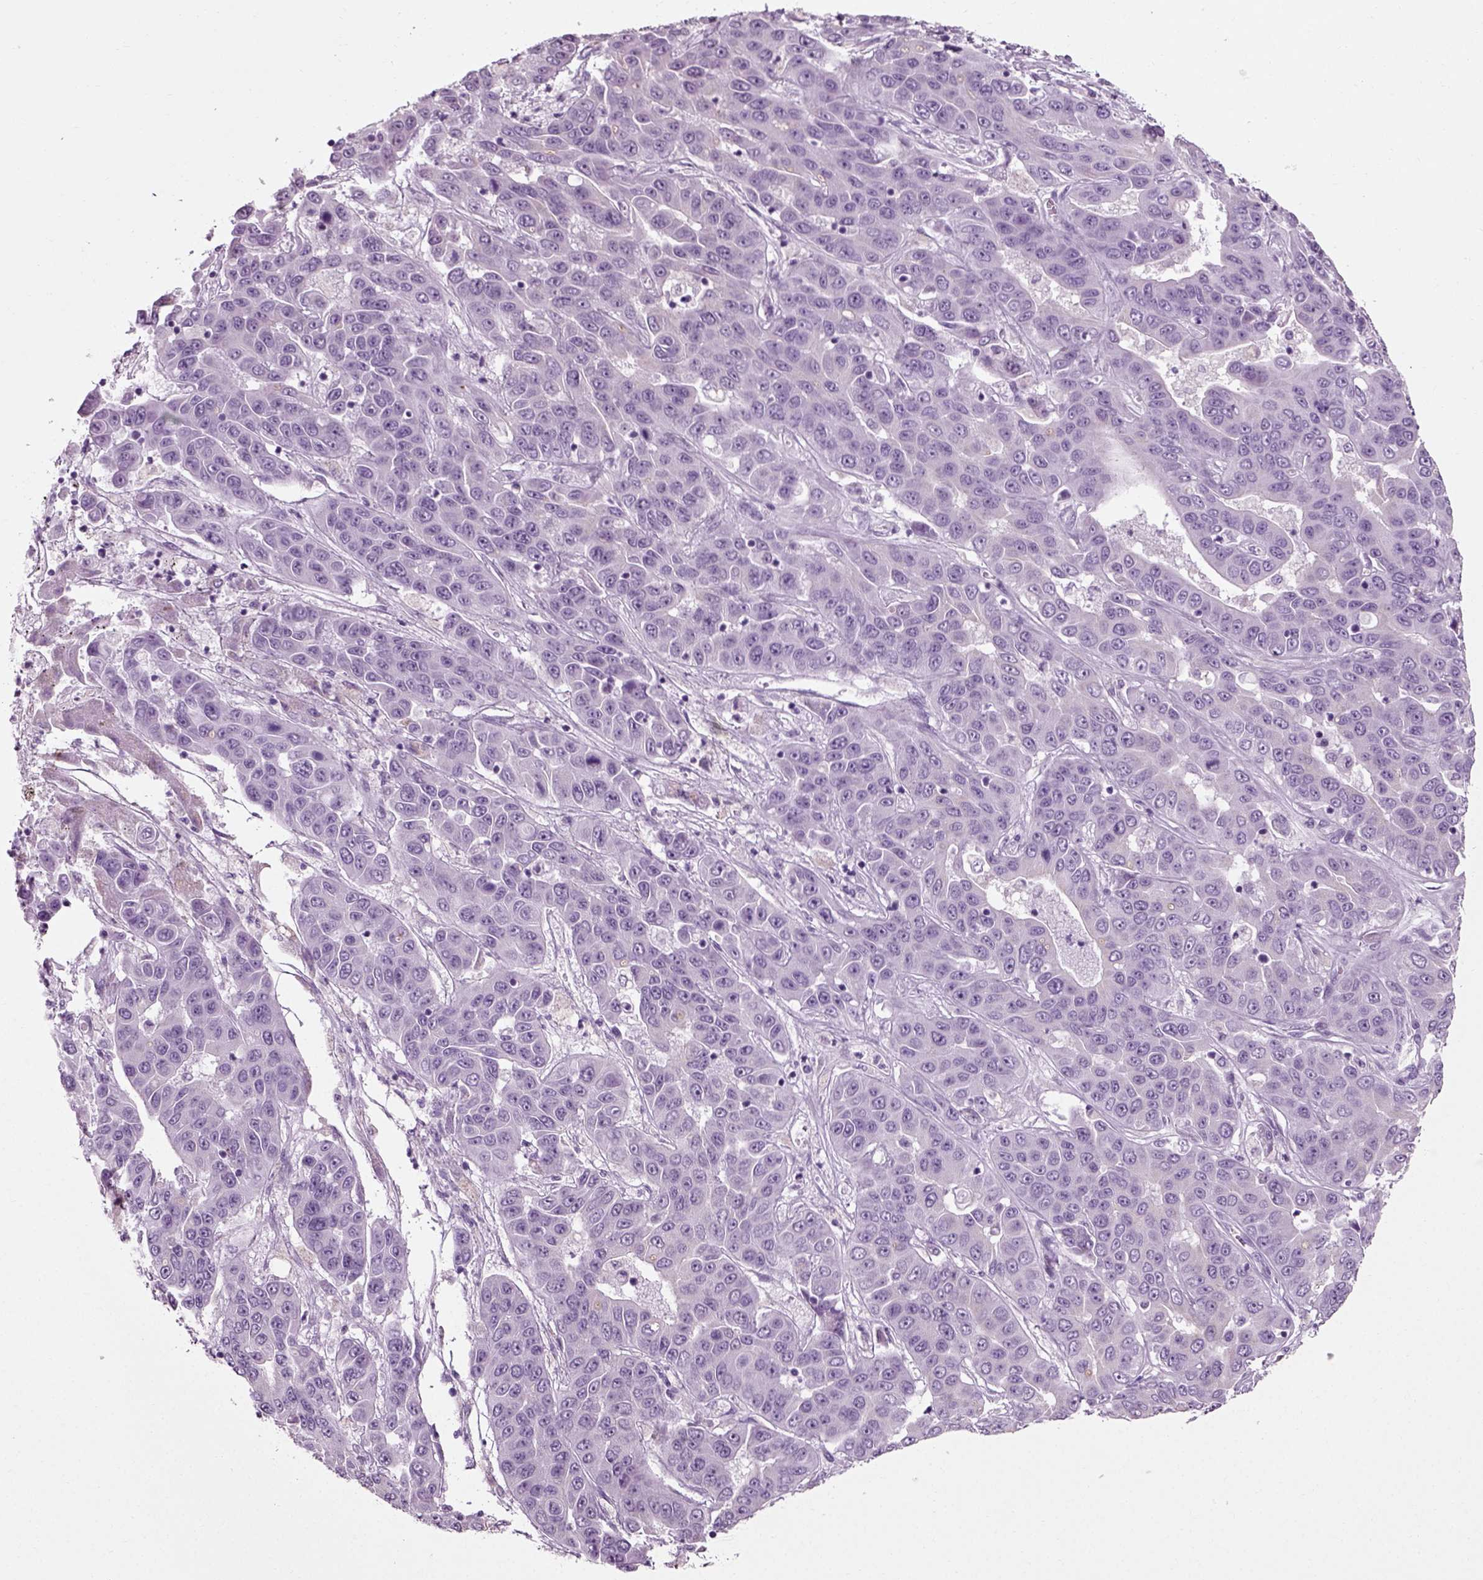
{"staining": {"intensity": "negative", "quantity": "none", "location": "none"}, "tissue": "liver cancer", "cell_type": "Tumor cells", "image_type": "cancer", "snomed": [{"axis": "morphology", "description": "Cholangiocarcinoma"}, {"axis": "topography", "description": "Liver"}], "caption": "Immunohistochemistry micrograph of neoplastic tissue: human cholangiocarcinoma (liver) stained with DAB demonstrates no significant protein staining in tumor cells.", "gene": "SLC26A8", "patient": {"sex": "female", "age": 52}}